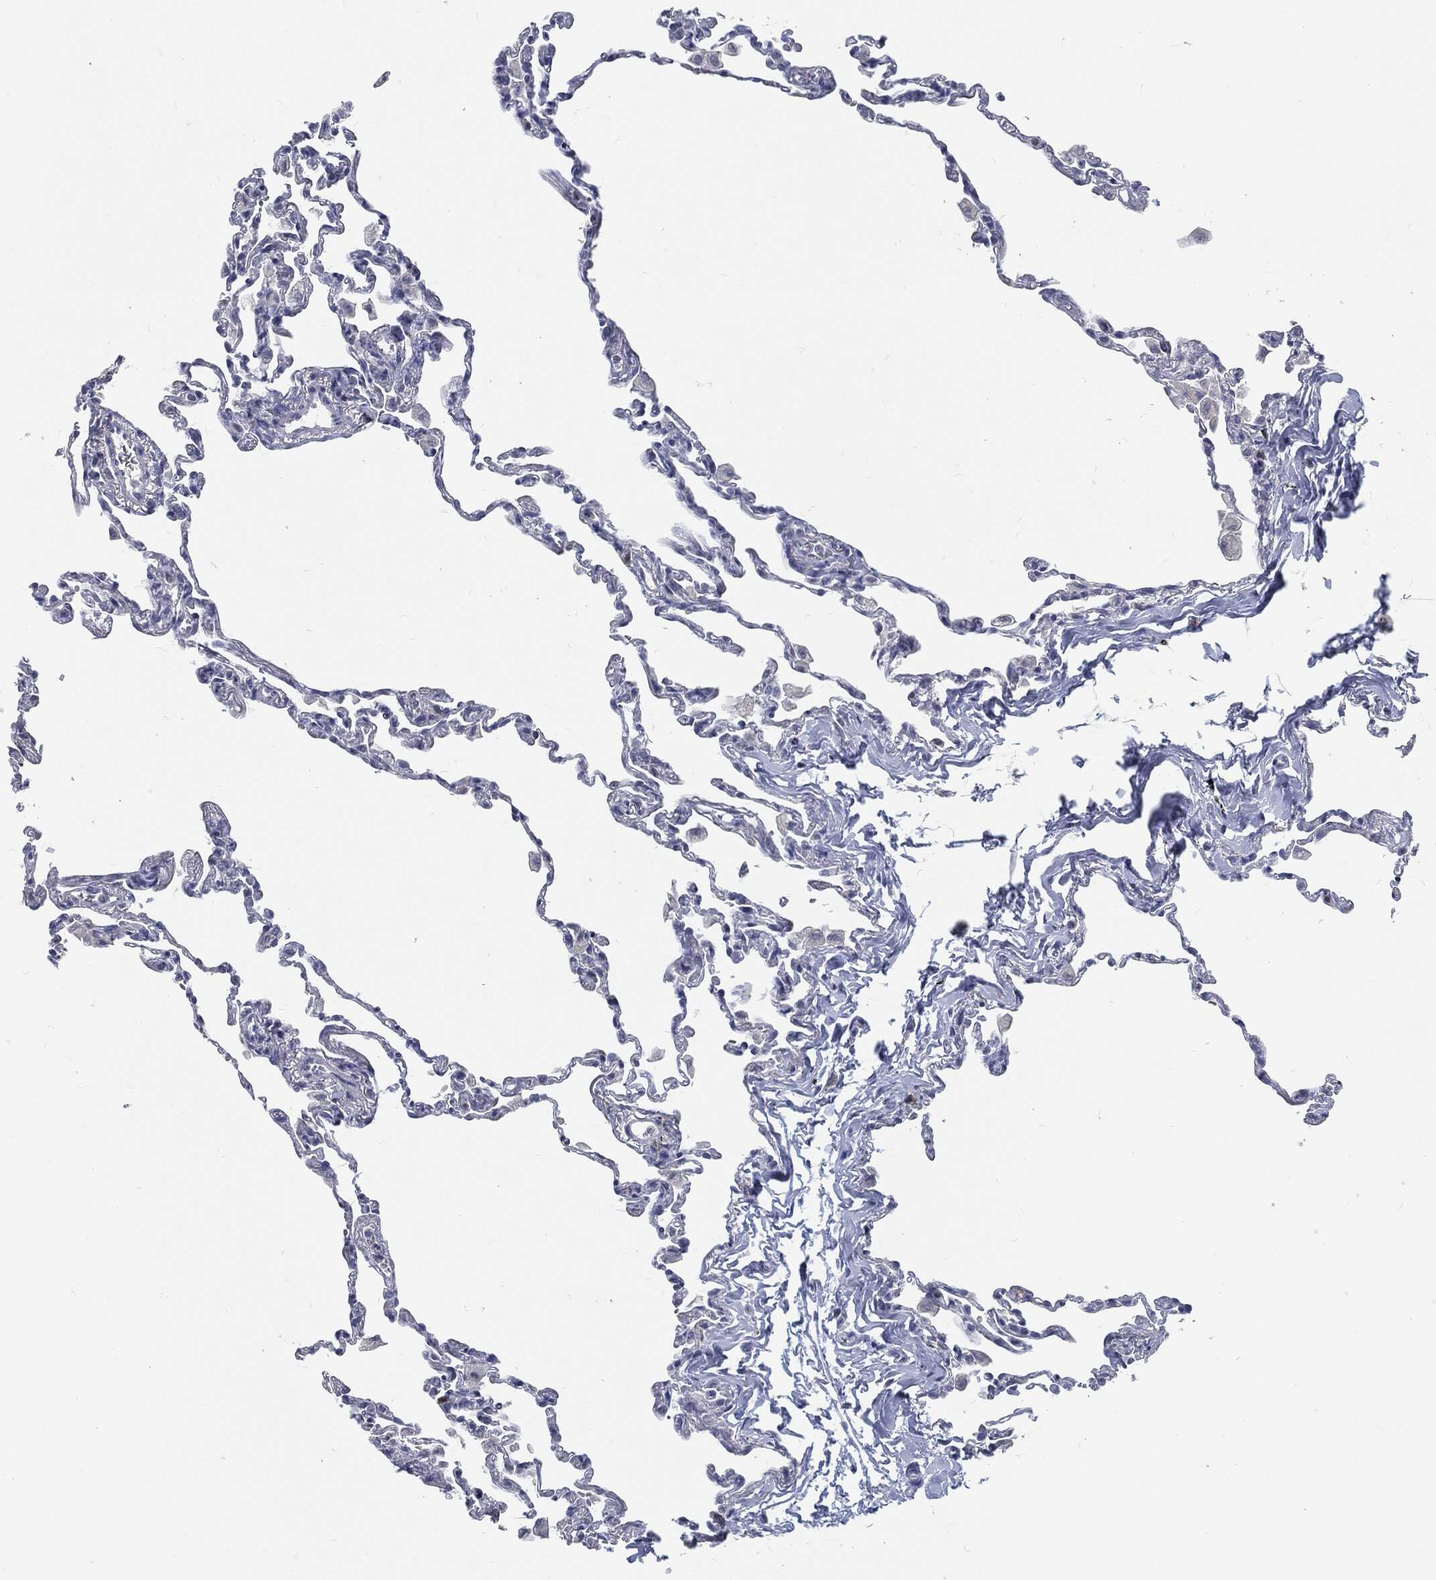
{"staining": {"intensity": "negative", "quantity": "none", "location": "none"}, "tissue": "lung", "cell_type": "Alveolar cells", "image_type": "normal", "snomed": [{"axis": "morphology", "description": "Normal tissue, NOS"}, {"axis": "topography", "description": "Lung"}], "caption": "The micrograph demonstrates no staining of alveolar cells in benign lung.", "gene": "PROM1", "patient": {"sex": "female", "age": 57}}